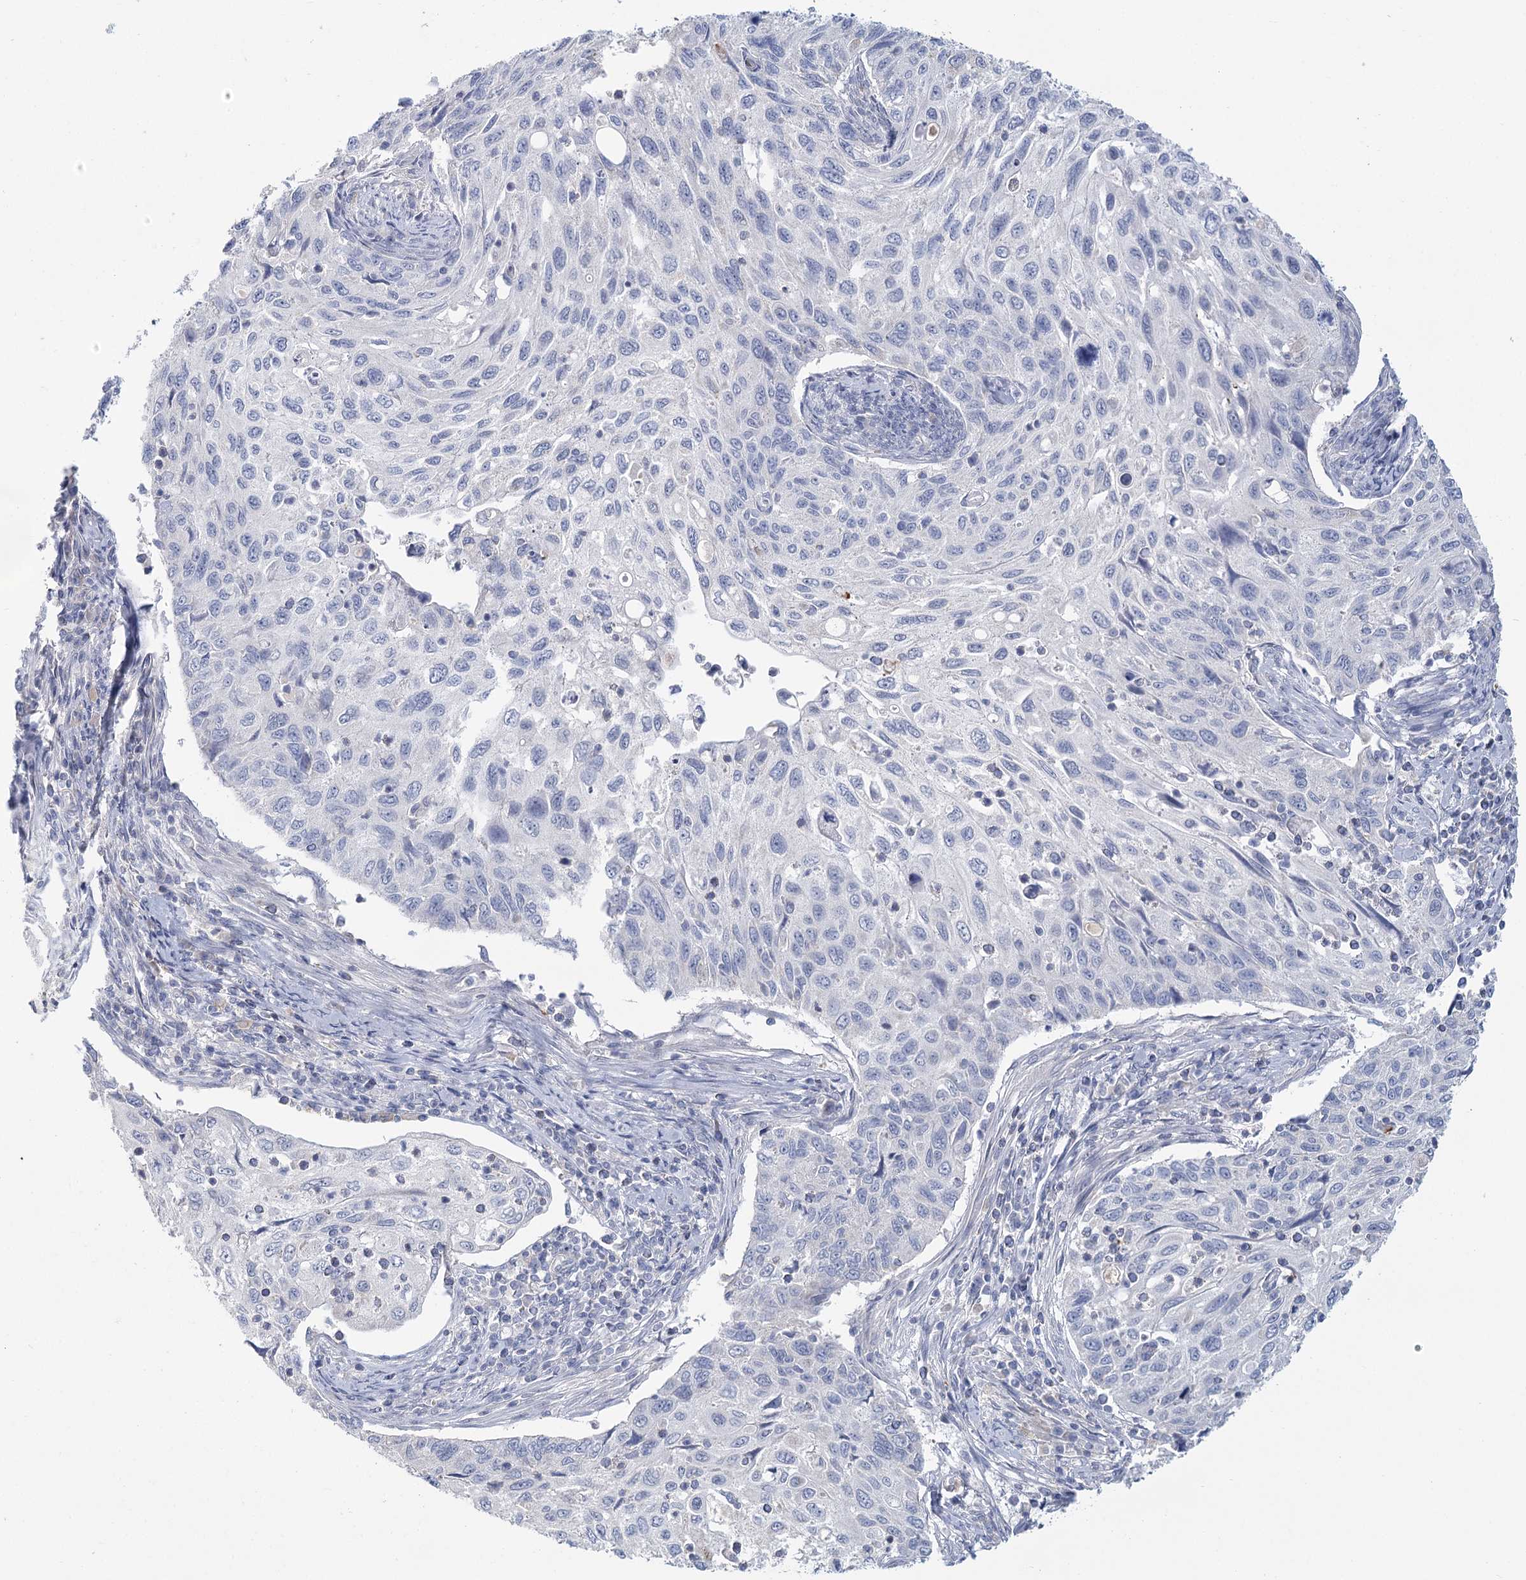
{"staining": {"intensity": "negative", "quantity": "none", "location": "none"}, "tissue": "cervical cancer", "cell_type": "Tumor cells", "image_type": "cancer", "snomed": [{"axis": "morphology", "description": "Squamous cell carcinoma, NOS"}, {"axis": "topography", "description": "Cervix"}], "caption": "Tumor cells are negative for brown protein staining in cervical cancer.", "gene": "ARHGAP44", "patient": {"sex": "female", "age": 70}}